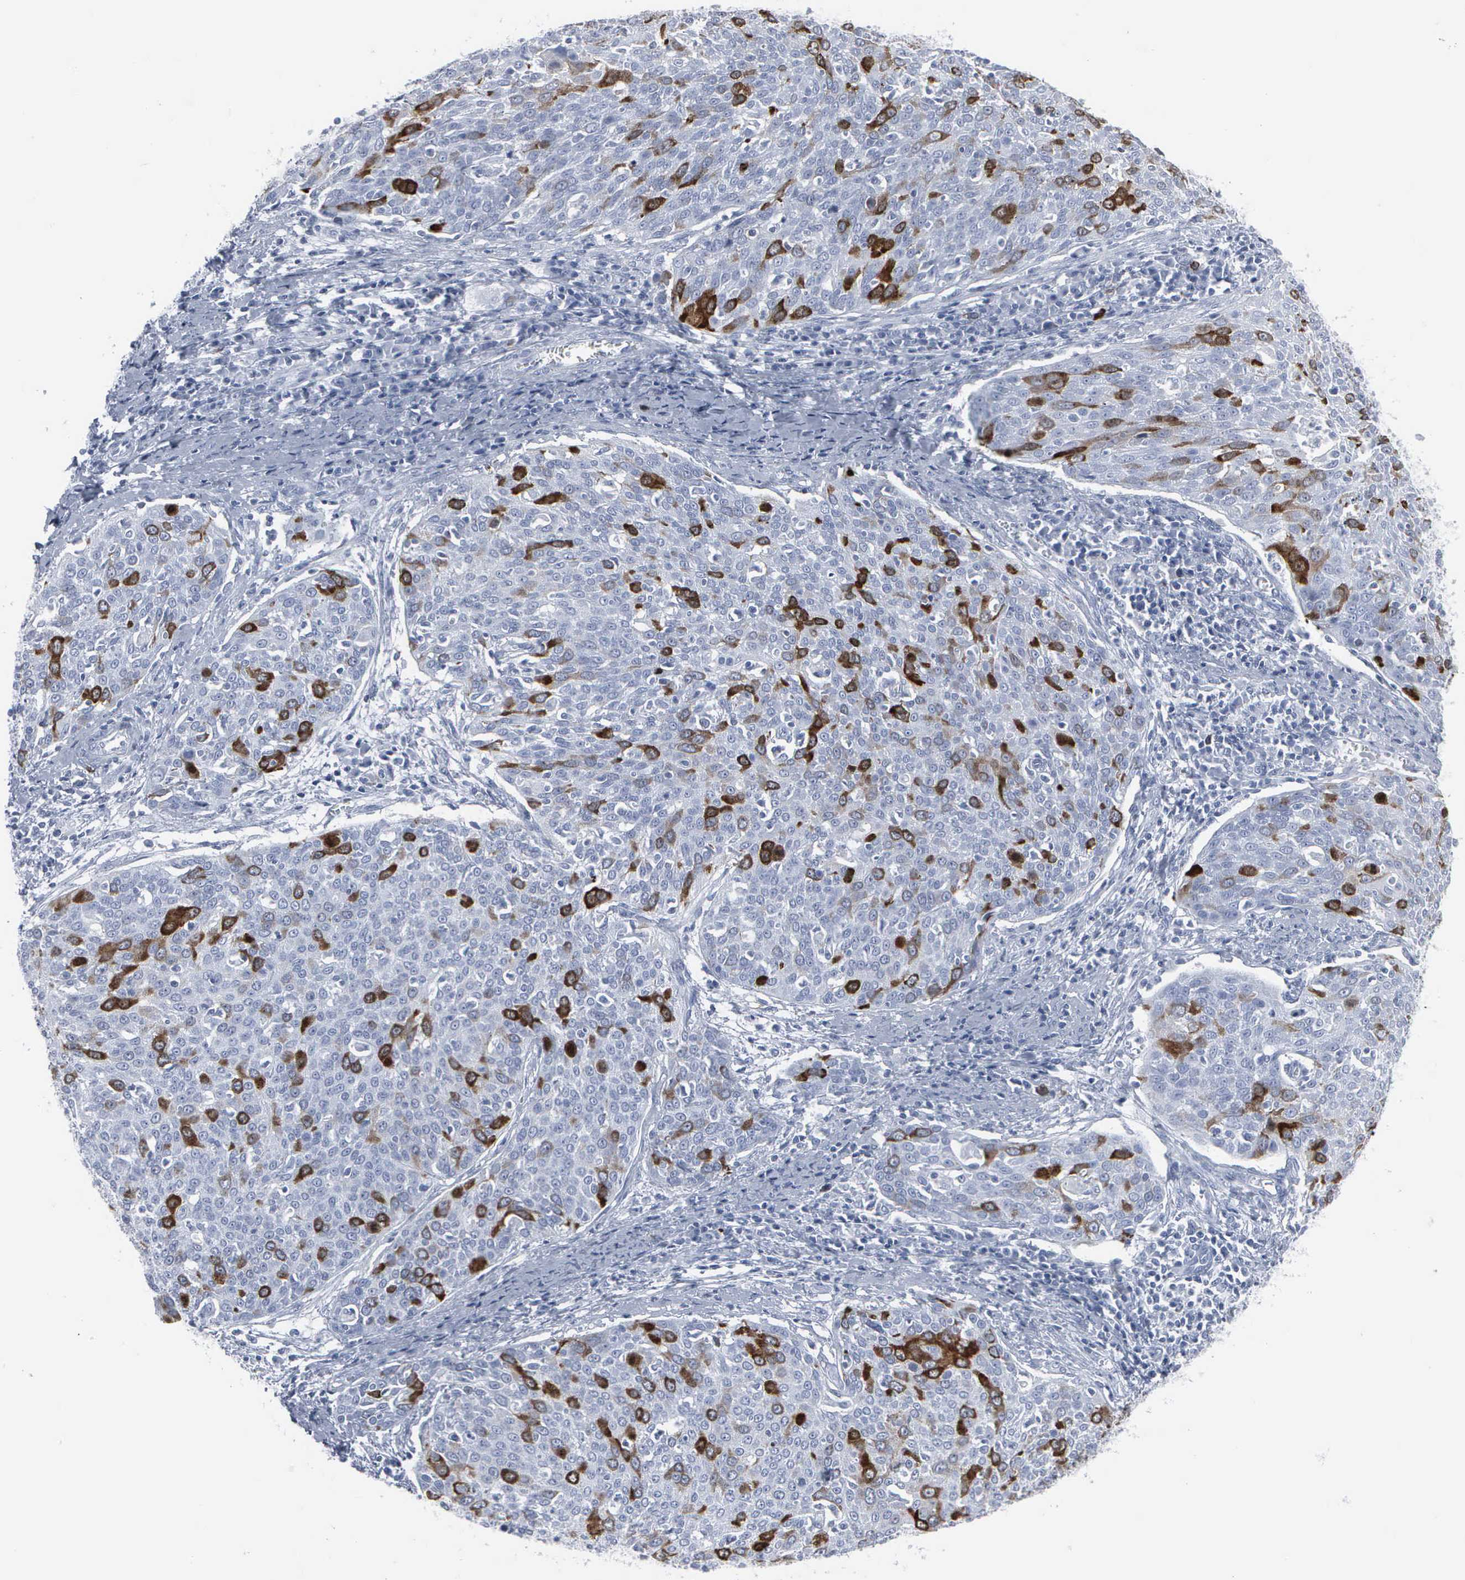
{"staining": {"intensity": "strong", "quantity": "<25%", "location": "cytoplasmic/membranous"}, "tissue": "cervical cancer", "cell_type": "Tumor cells", "image_type": "cancer", "snomed": [{"axis": "morphology", "description": "Squamous cell carcinoma, NOS"}, {"axis": "topography", "description": "Cervix"}], "caption": "Immunohistochemistry (IHC) of human cervical cancer shows medium levels of strong cytoplasmic/membranous positivity in approximately <25% of tumor cells.", "gene": "CCNB1", "patient": {"sex": "female", "age": 38}}